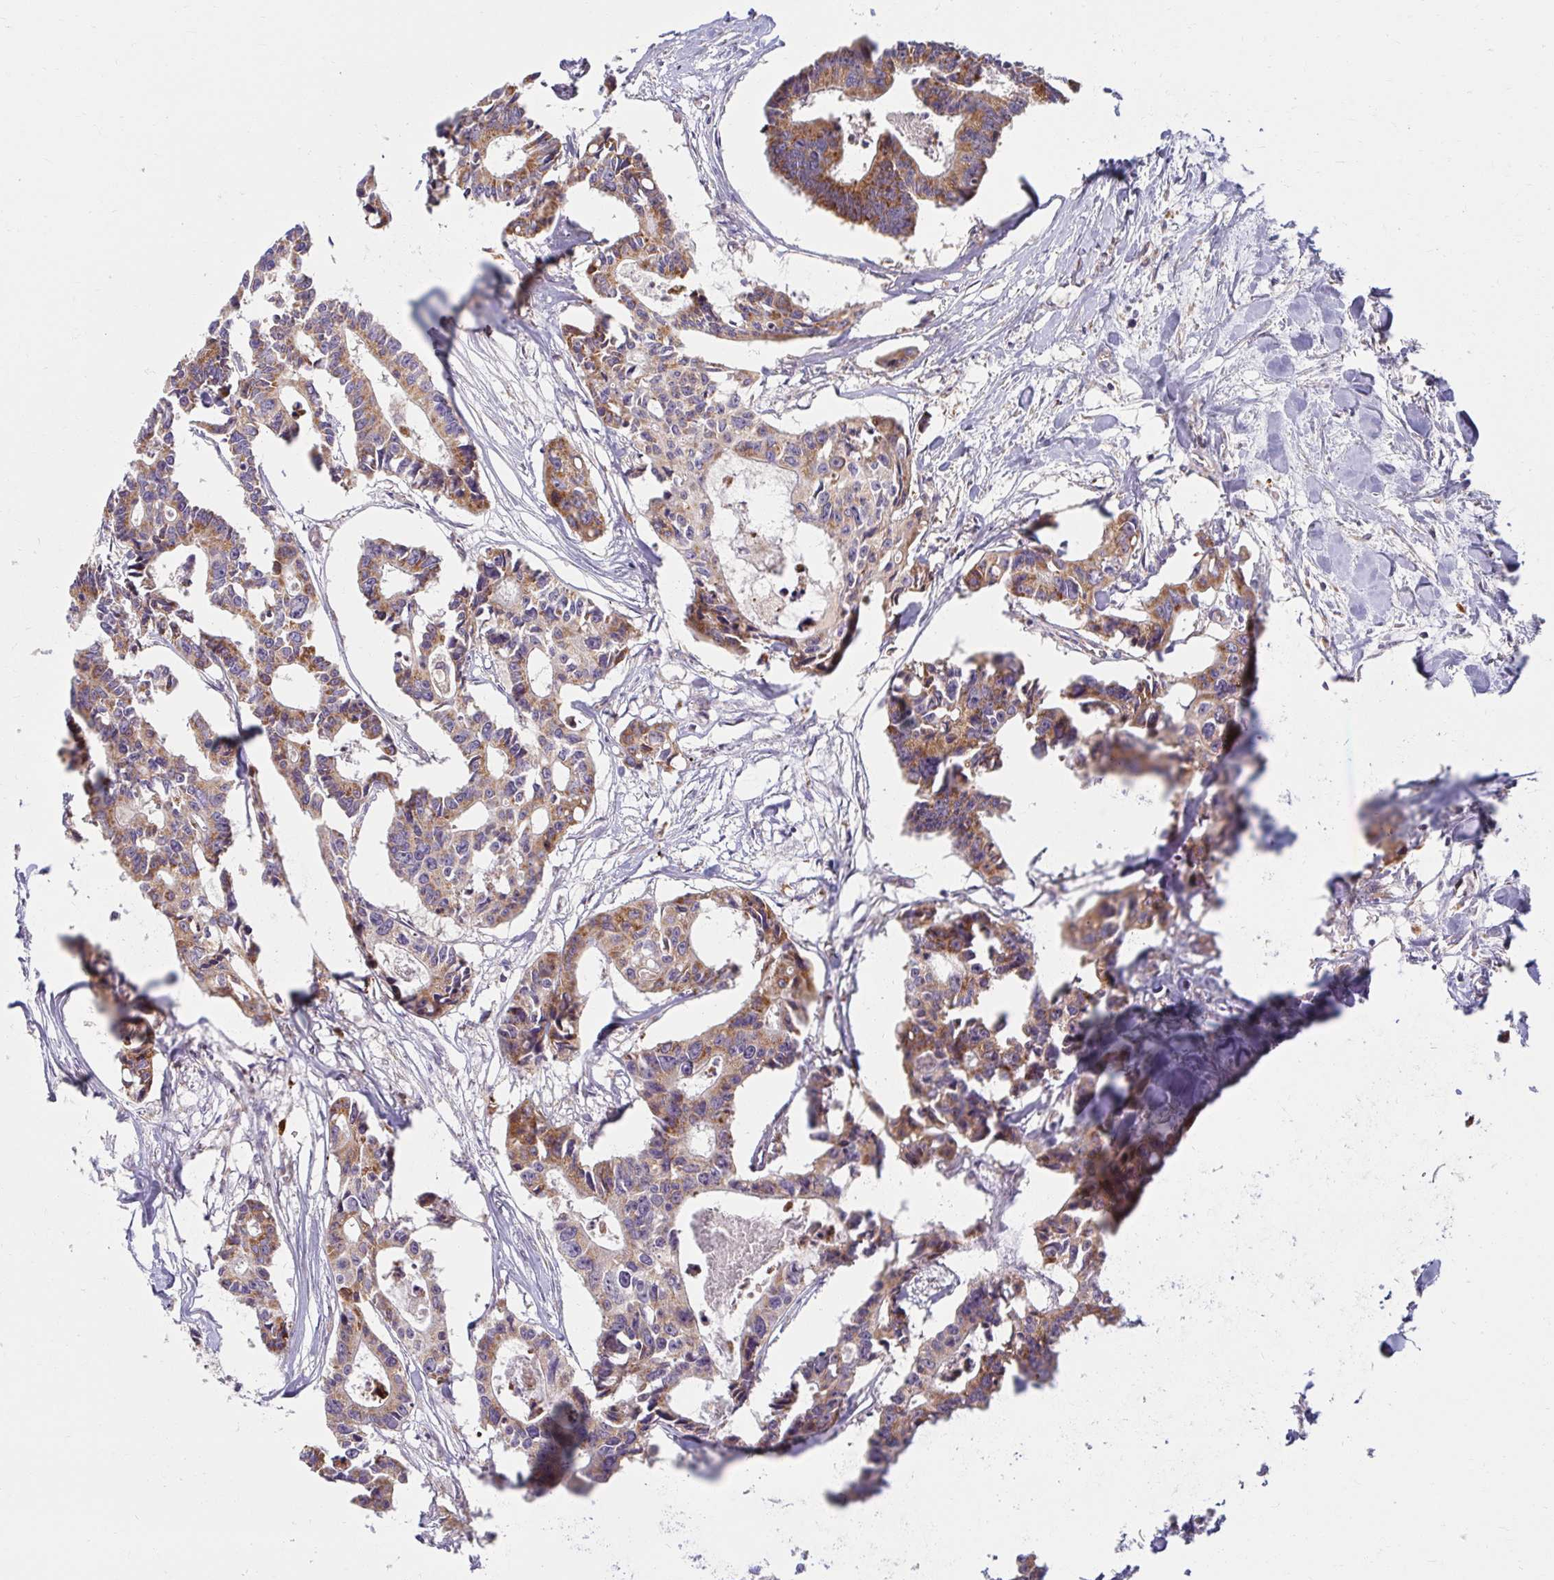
{"staining": {"intensity": "moderate", "quantity": ">75%", "location": "cytoplasmic/membranous"}, "tissue": "colorectal cancer", "cell_type": "Tumor cells", "image_type": "cancer", "snomed": [{"axis": "morphology", "description": "Adenocarcinoma, NOS"}, {"axis": "topography", "description": "Rectum"}], "caption": "High-power microscopy captured an IHC micrograph of adenocarcinoma (colorectal), revealing moderate cytoplasmic/membranous expression in about >75% of tumor cells.", "gene": "SKP2", "patient": {"sex": "male", "age": 57}}